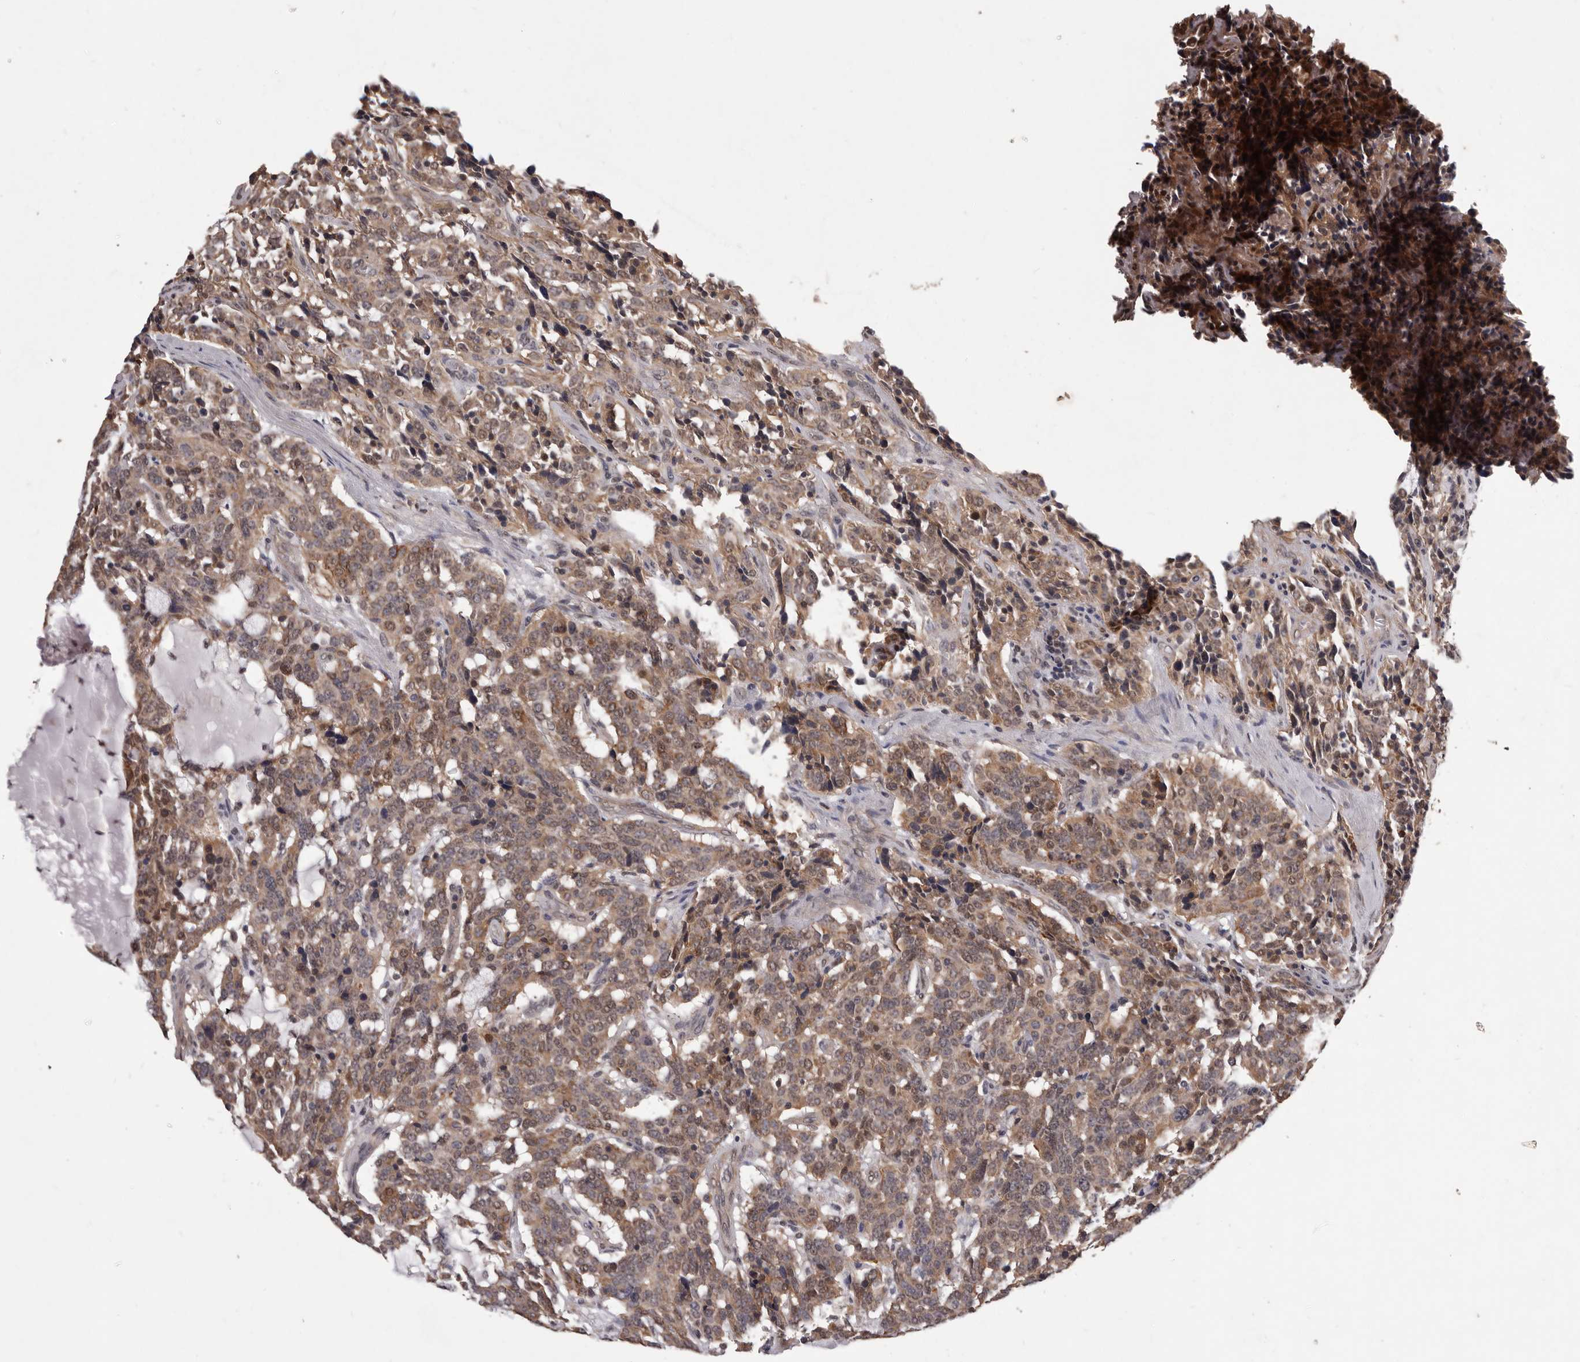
{"staining": {"intensity": "moderate", "quantity": ">75%", "location": "cytoplasmic/membranous,nuclear"}, "tissue": "carcinoid", "cell_type": "Tumor cells", "image_type": "cancer", "snomed": [{"axis": "morphology", "description": "Carcinoid, malignant, NOS"}, {"axis": "topography", "description": "Lung"}], "caption": "Carcinoid (malignant) tissue shows moderate cytoplasmic/membranous and nuclear positivity in about >75% of tumor cells", "gene": "CELF3", "patient": {"sex": "female", "age": 46}}